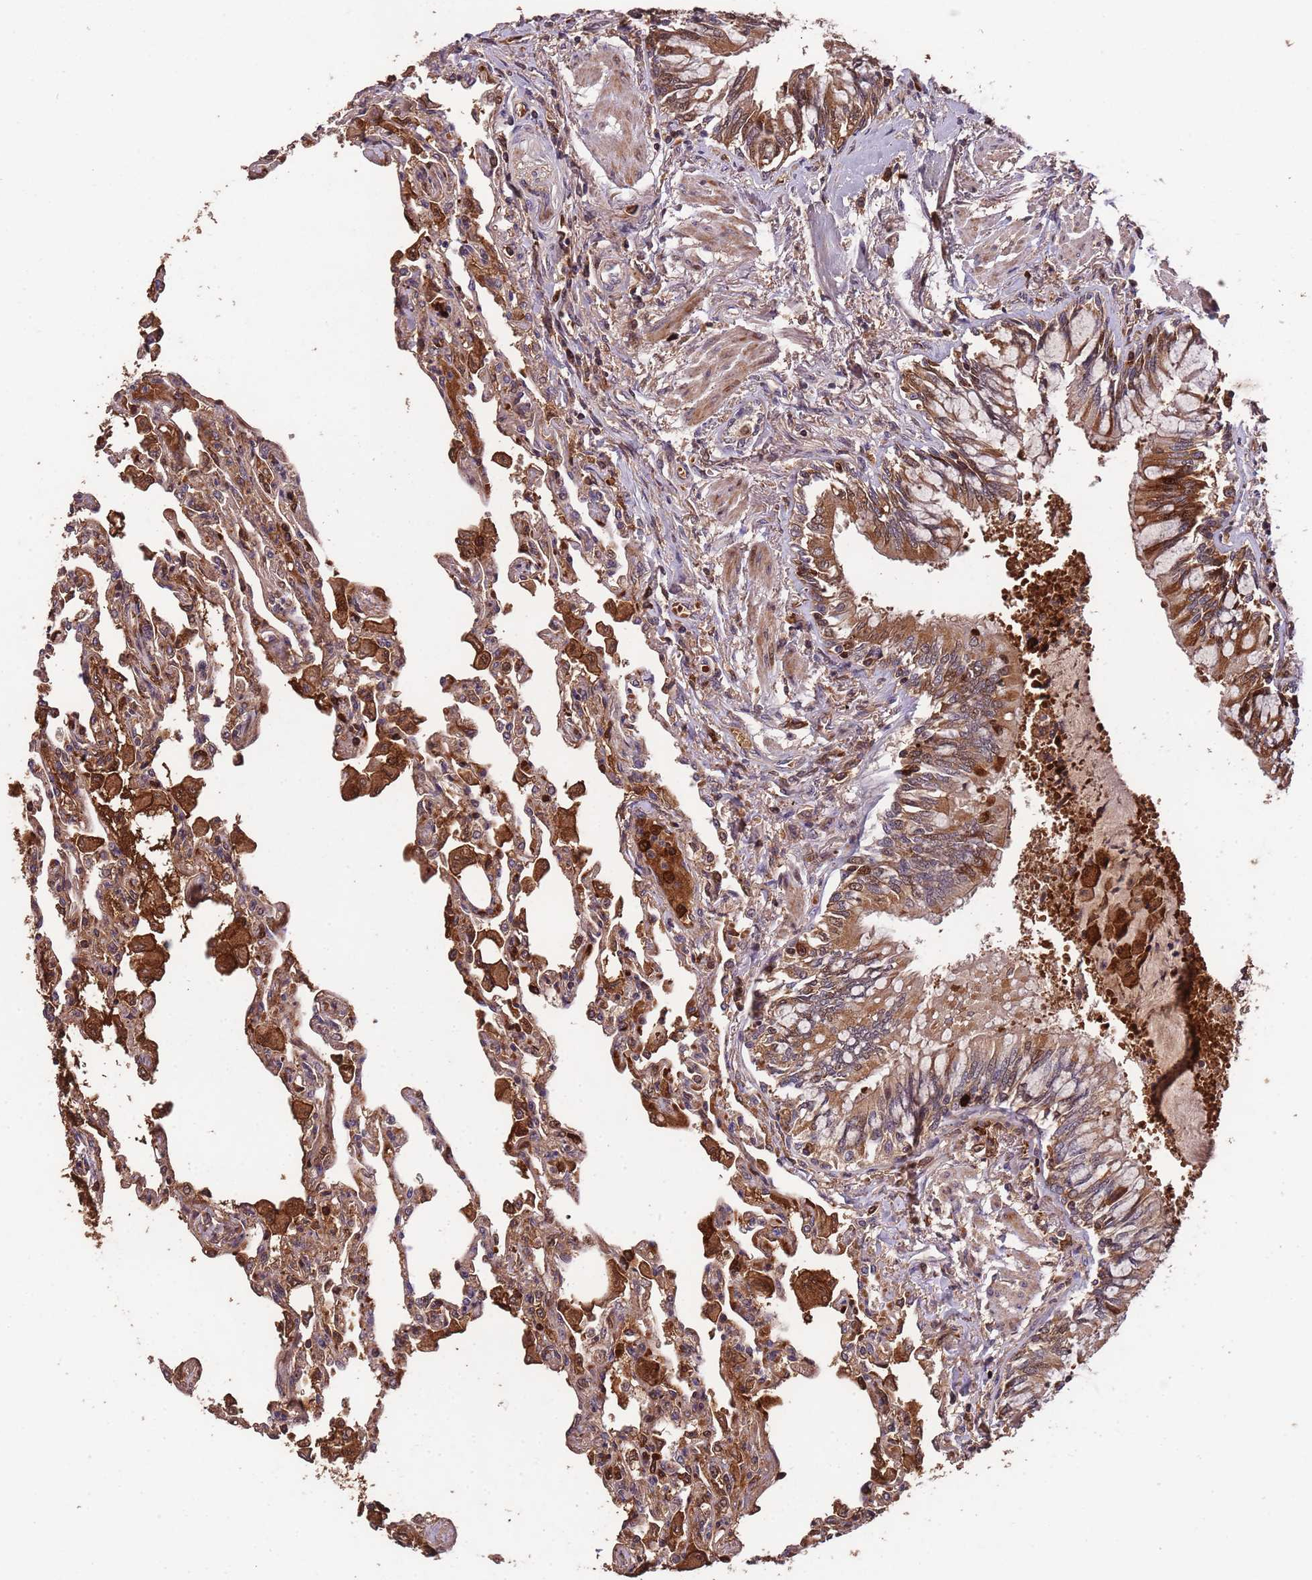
{"staining": {"intensity": "moderate", "quantity": ">75%", "location": "cytoplasmic/membranous"}, "tissue": "lung", "cell_type": "Alveolar cells", "image_type": "normal", "snomed": [{"axis": "morphology", "description": "Normal tissue, NOS"}, {"axis": "topography", "description": "Bronchus"}, {"axis": "topography", "description": "Lung"}], "caption": "Protein staining by immunohistochemistry (IHC) shows moderate cytoplasmic/membranous expression in about >75% of alveolar cells in unremarkable lung. The protein is stained brown, and the nuclei are stained in blue (DAB (3,3'-diaminobenzidine) IHC with brightfield microscopy, high magnification).", "gene": "CCDC184", "patient": {"sex": "female", "age": 49}}